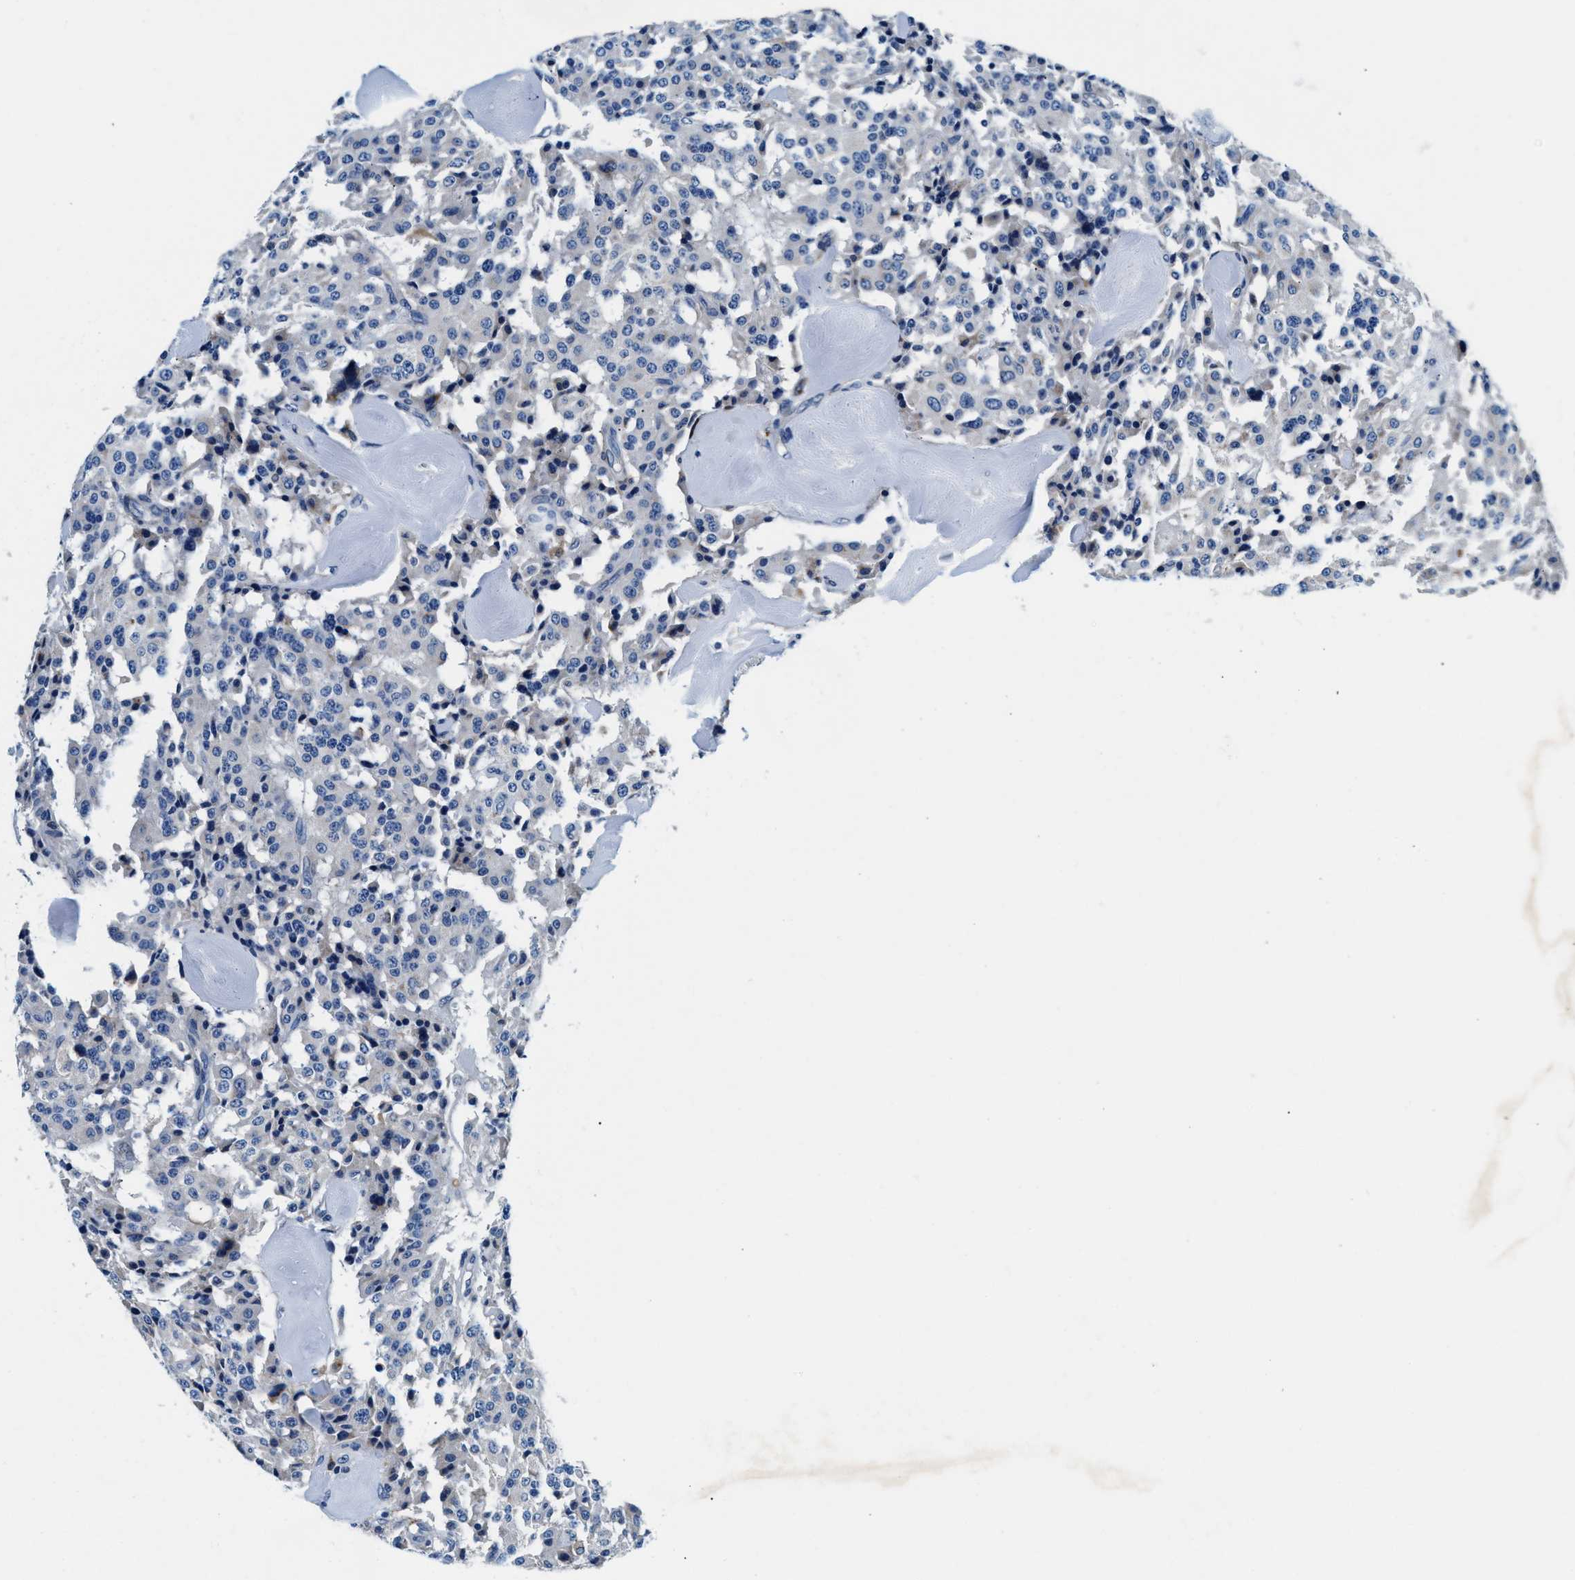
{"staining": {"intensity": "negative", "quantity": "none", "location": "none"}, "tissue": "carcinoid", "cell_type": "Tumor cells", "image_type": "cancer", "snomed": [{"axis": "morphology", "description": "Carcinoid, malignant, NOS"}, {"axis": "topography", "description": "Lung"}], "caption": "Immunohistochemical staining of human carcinoid exhibits no significant staining in tumor cells. (Brightfield microscopy of DAB immunohistochemistry (IHC) at high magnification).", "gene": "SLFN11", "patient": {"sex": "male", "age": 30}}